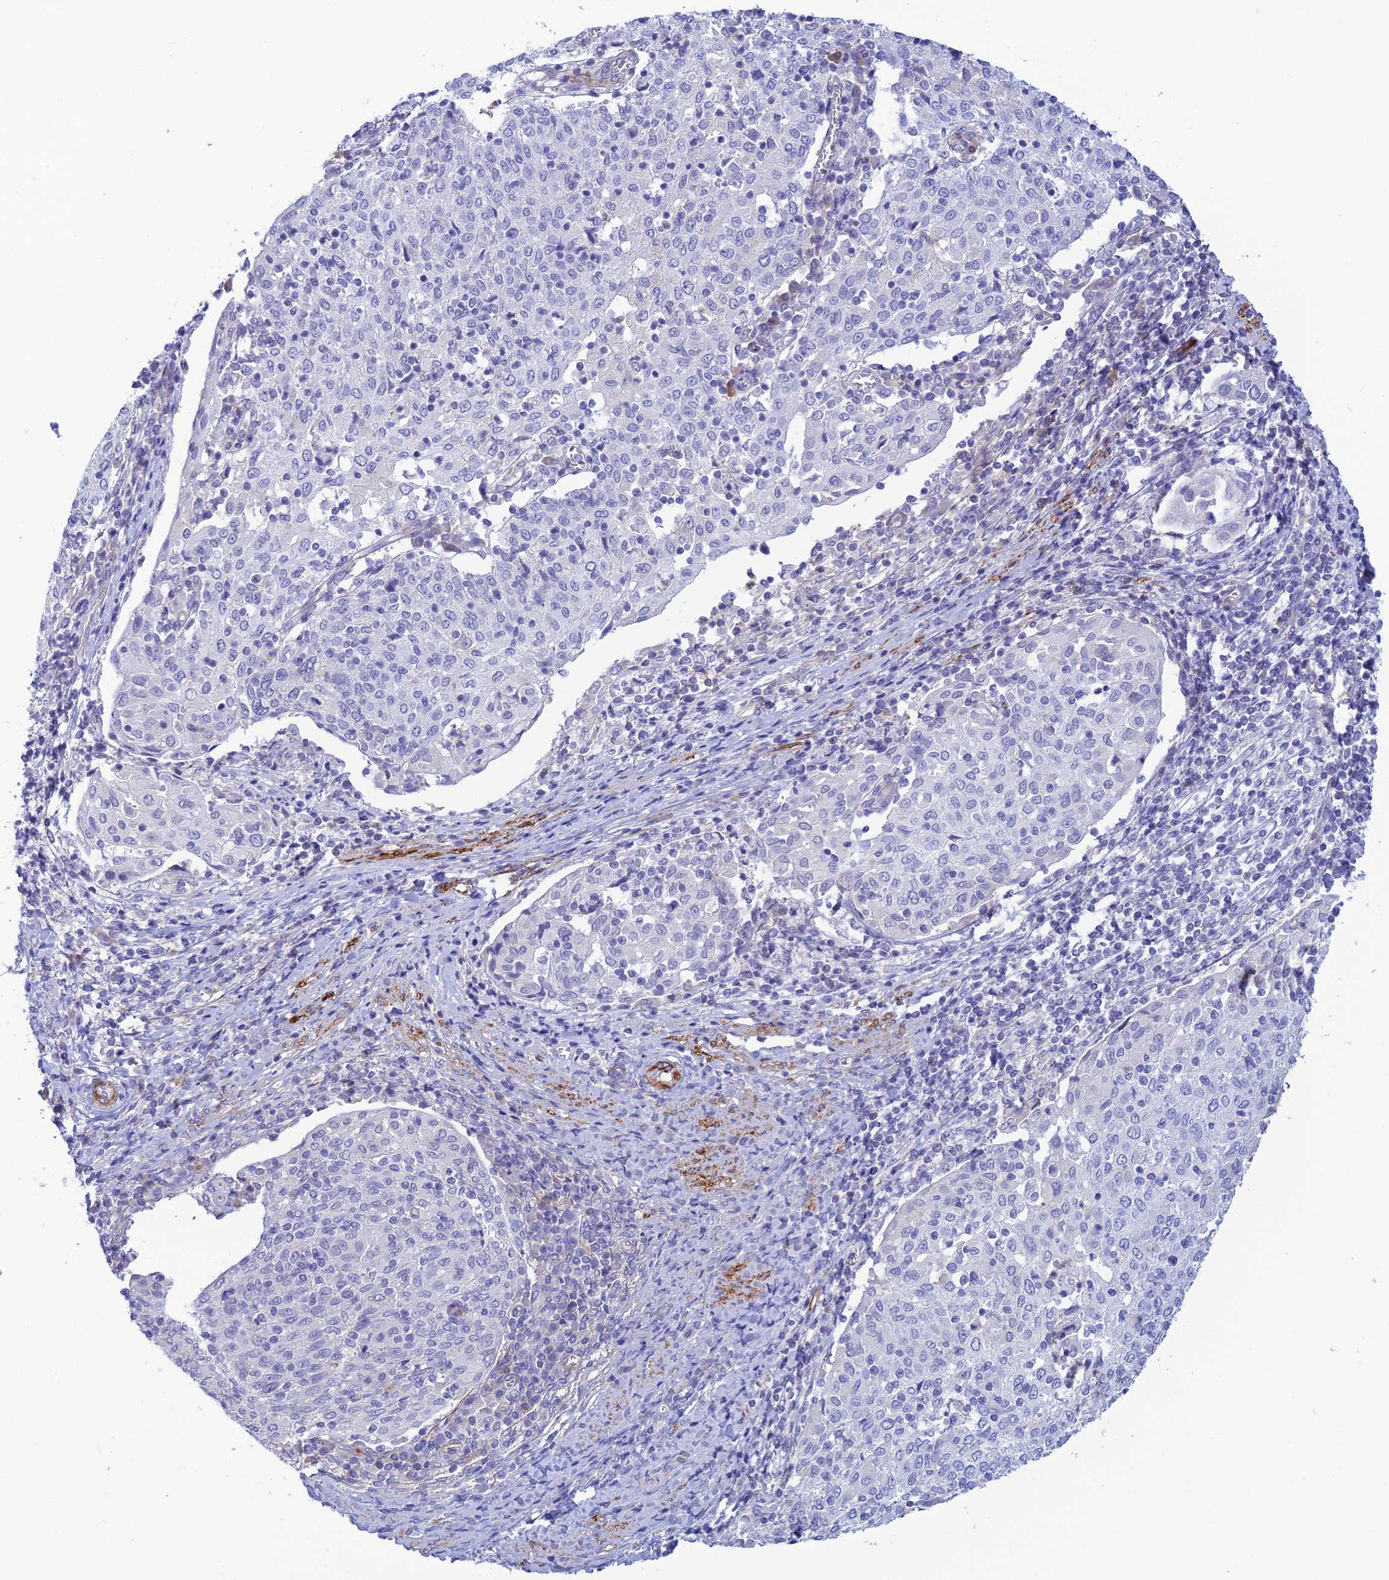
{"staining": {"intensity": "negative", "quantity": "none", "location": "none"}, "tissue": "cervical cancer", "cell_type": "Tumor cells", "image_type": "cancer", "snomed": [{"axis": "morphology", "description": "Squamous cell carcinoma, NOS"}, {"axis": "topography", "description": "Cervix"}], "caption": "Tumor cells are negative for protein expression in human squamous cell carcinoma (cervical).", "gene": "ZDHHC16", "patient": {"sex": "female", "age": 52}}